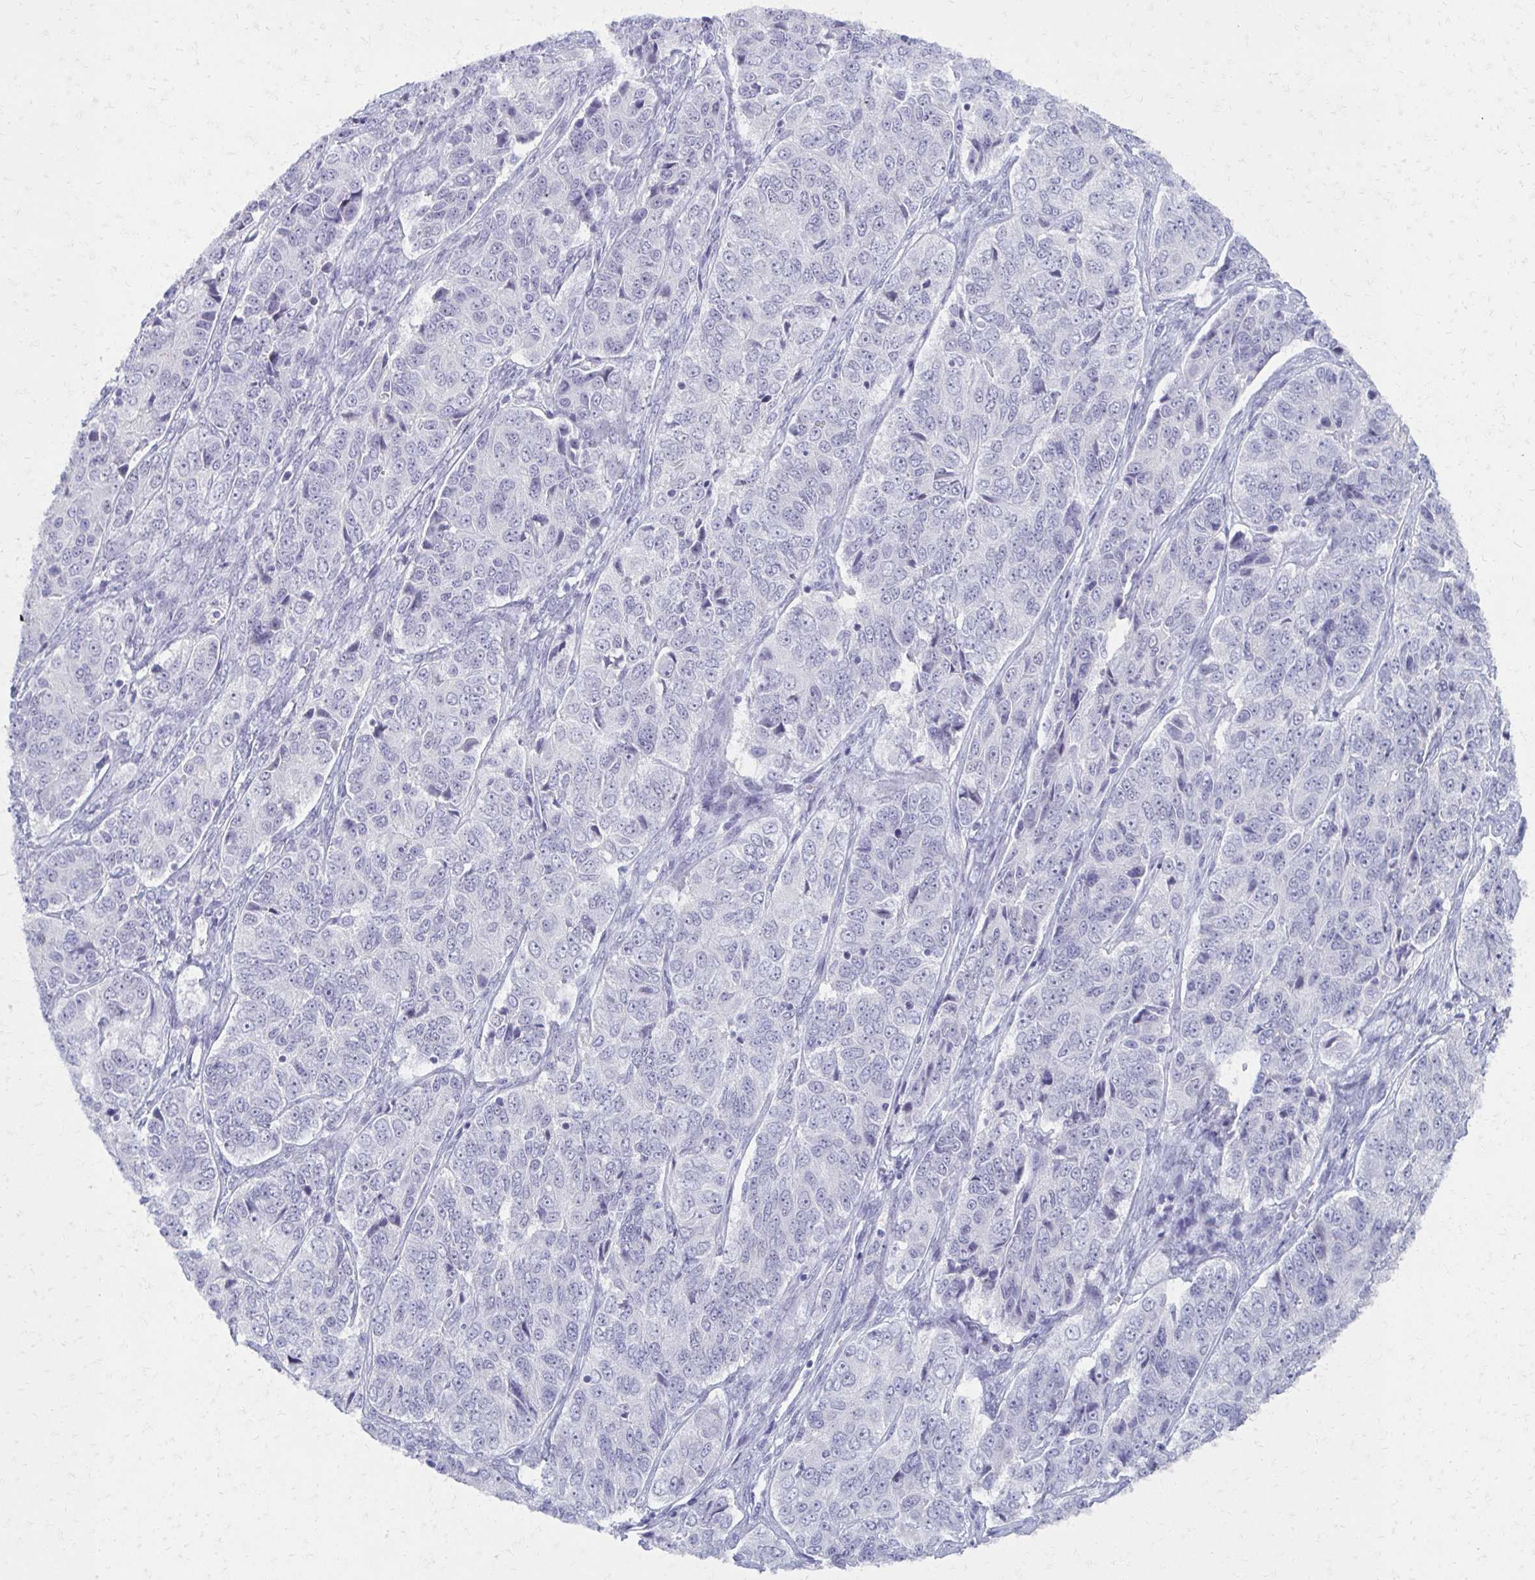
{"staining": {"intensity": "negative", "quantity": "none", "location": "none"}, "tissue": "ovarian cancer", "cell_type": "Tumor cells", "image_type": "cancer", "snomed": [{"axis": "morphology", "description": "Carcinoma, endometroid"}, {"axis": "topography", "description": "Ovary"}], "caption": "Image shows no significant protein staining in tumor cells of ovarian endometroid carcinoma.", "gene": "MORC4", "patient": {"sex": "female", "age": 51}}